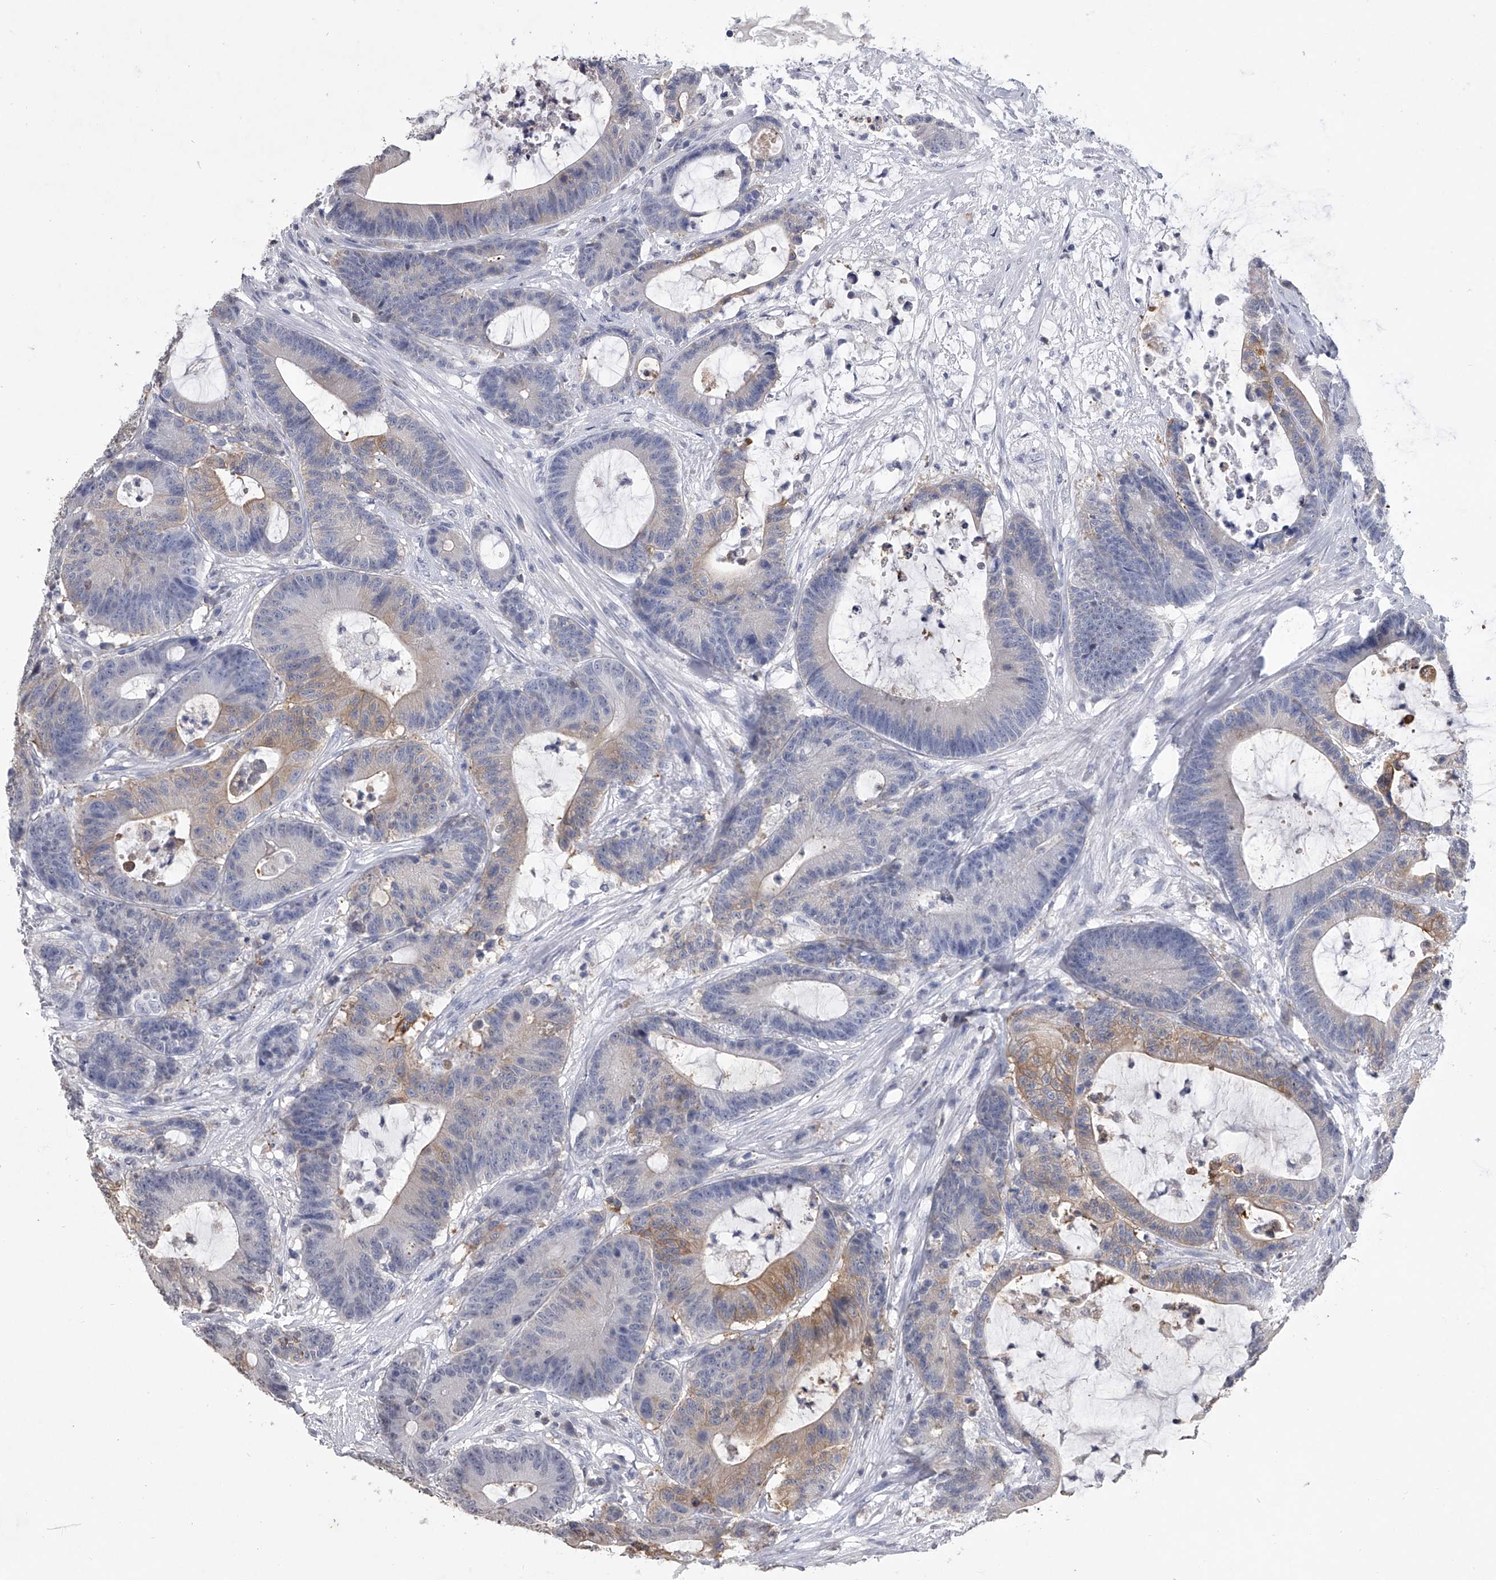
{"staining": {"intensity": "weak", "quantity": "<25%", "location": "cytoplasmic/membranous"}, "tissue": "colorectal cancer", "cell_type": "Tumor cells", "image_type": "cancer", "snomed": [{"axis": "morphology", "description": "Adenocarcinoma, NOS"}, {"axis": "topography", "description": "Colon"}], "caption": "High power microscopy histopathology image of an immunohistochemistry photomicrograph of colorectal cancer, revealing no significant positivity in tumor cells.", "gene": "TASP1", "patient": {"sex": "female", "age": 84}}